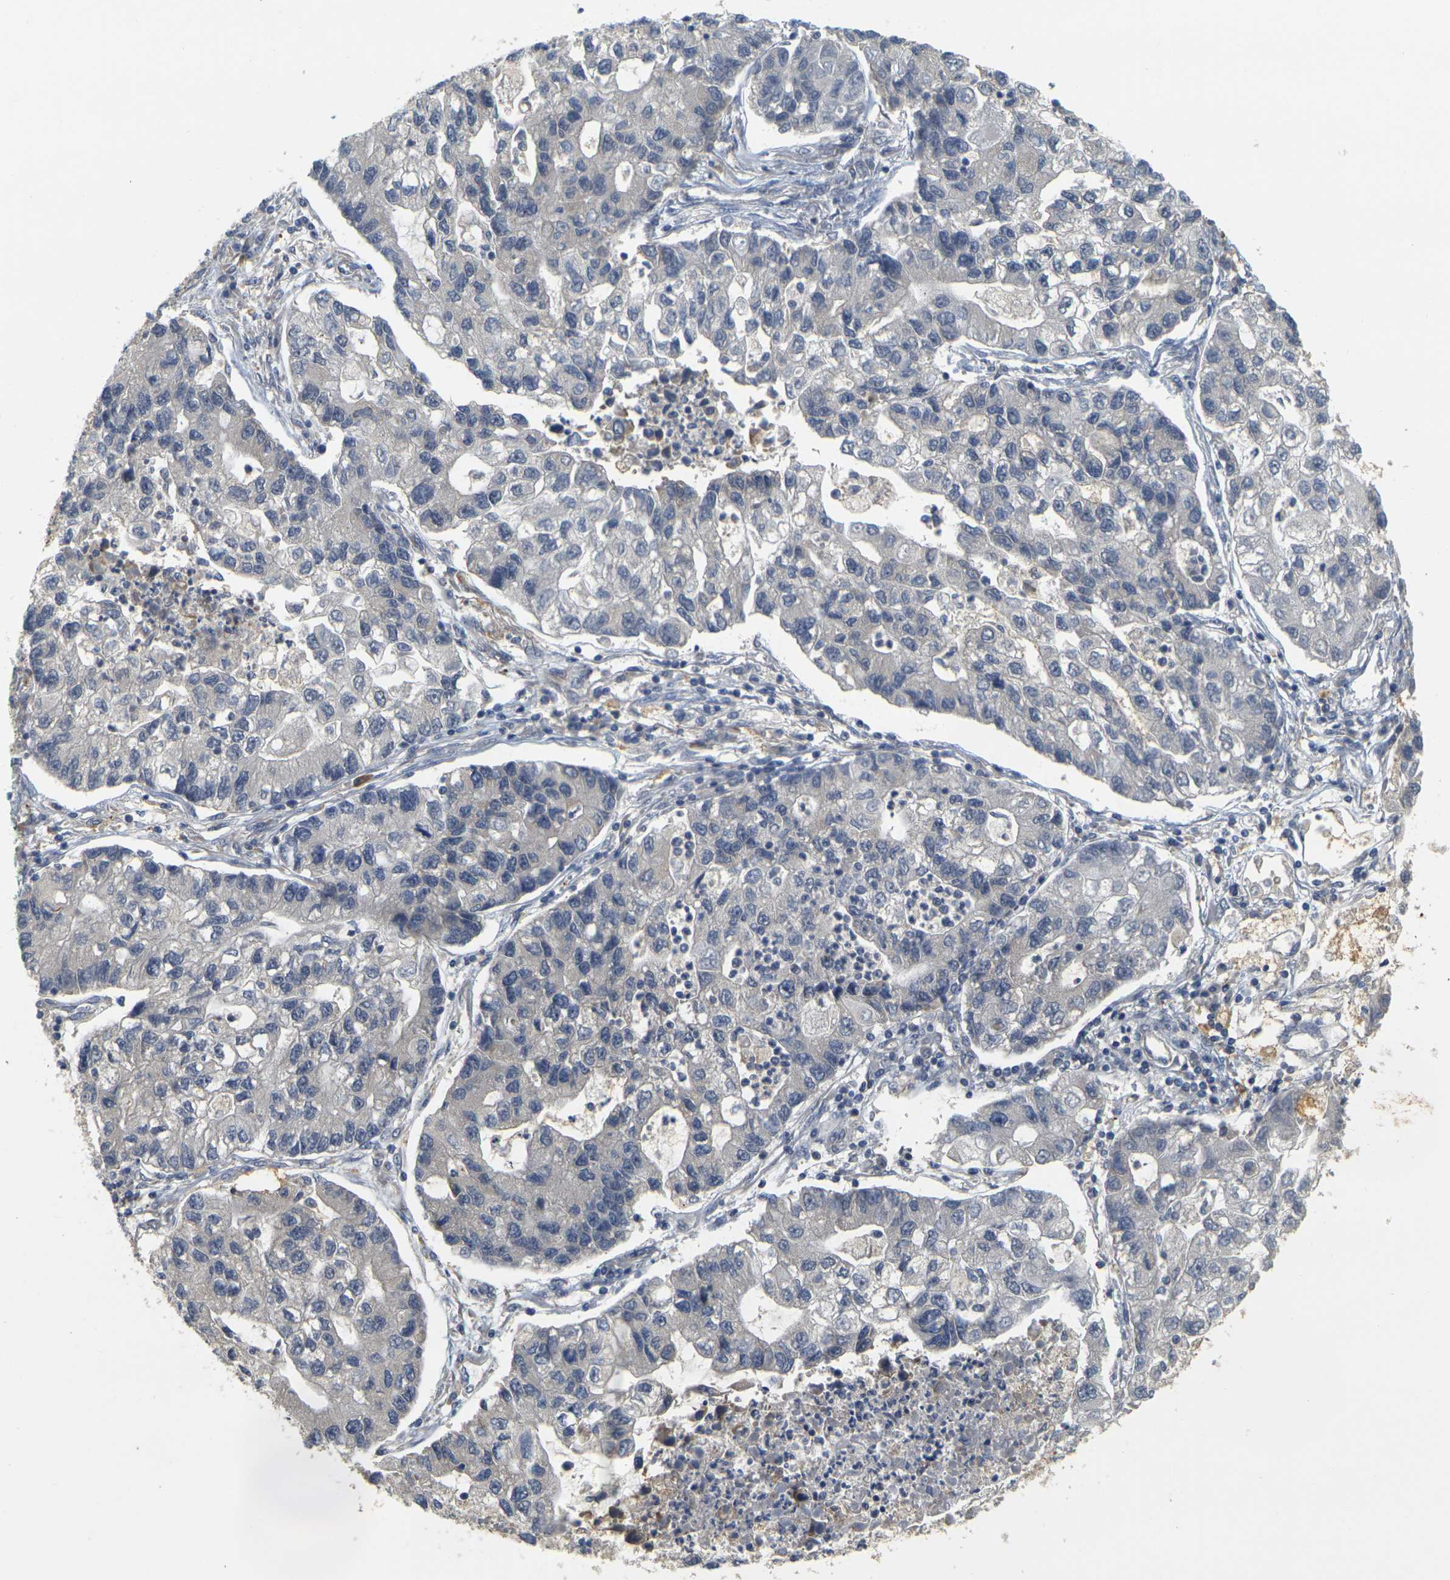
{"staining": {"intensity": "negative", "quantity": "none", "location": "none"}, "tissue": "lung cancer", "cell_type": "Tumor cells", "image_type": "cancer", "snomed": [{"axis": "morphology", "description": "Adenocarcinoma, NOS"}, {"axis": "topography", "description": "Lung"}], "caption": "The micrograph shows no significant expression in tumor cells of lung cancer (adenocarcinoma).", "gene": "GDAP1", "patient": {"sex": "female", "age": 51}}